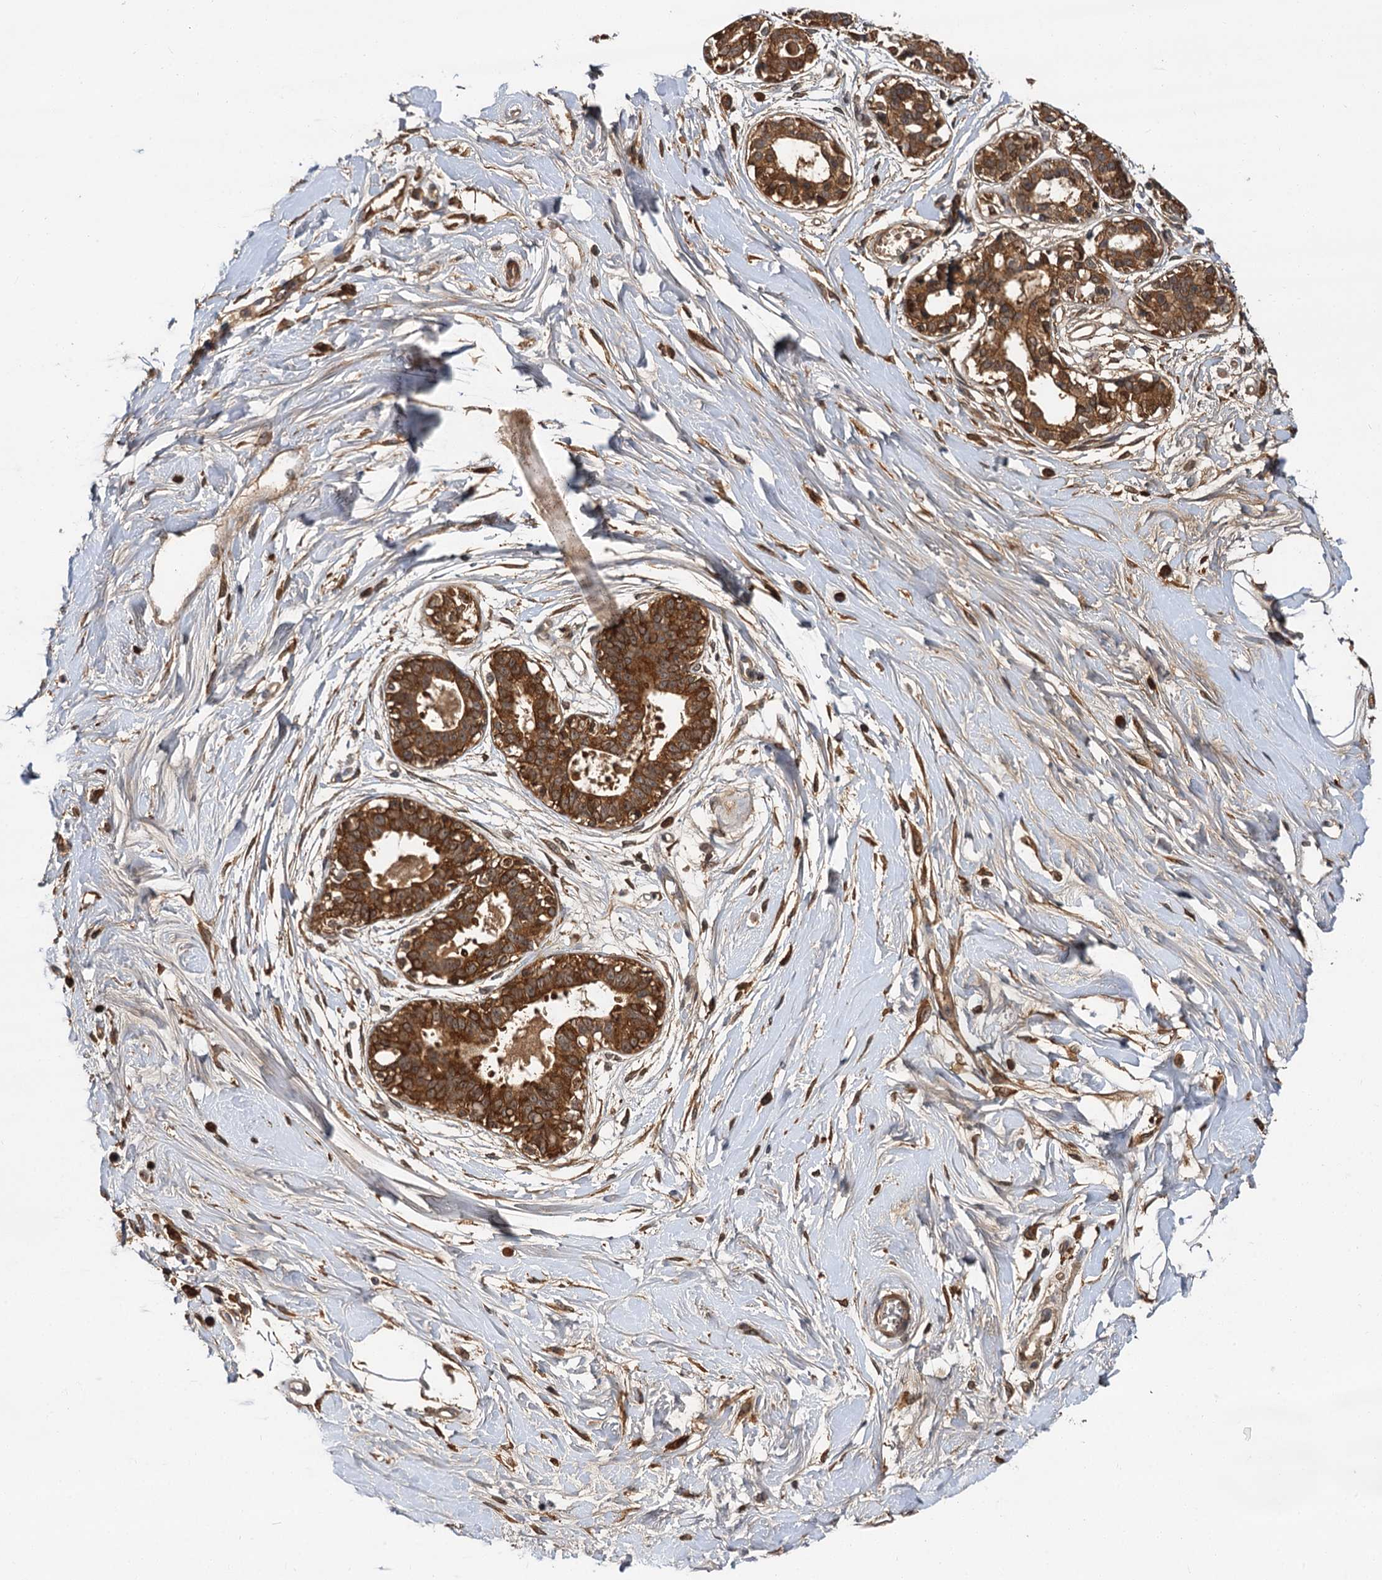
{"staining": {"intensity": "negative", "quantity": "none", "location": "none"}, "tissue": "breast", "cell_type": "Adipocytes", "image_type": "normal", "snomed": [{"axis": "morphology", "description": "Normal tissue, NOS"}, {"axis": "topography", "description": "Breast"}], "caption": "DAB immunohistochemical staining of normal human breast demonstrates no significant positivity in adipocytes.", "gene": "MBD6", "patient": {"sex": "female", "age": 45}}